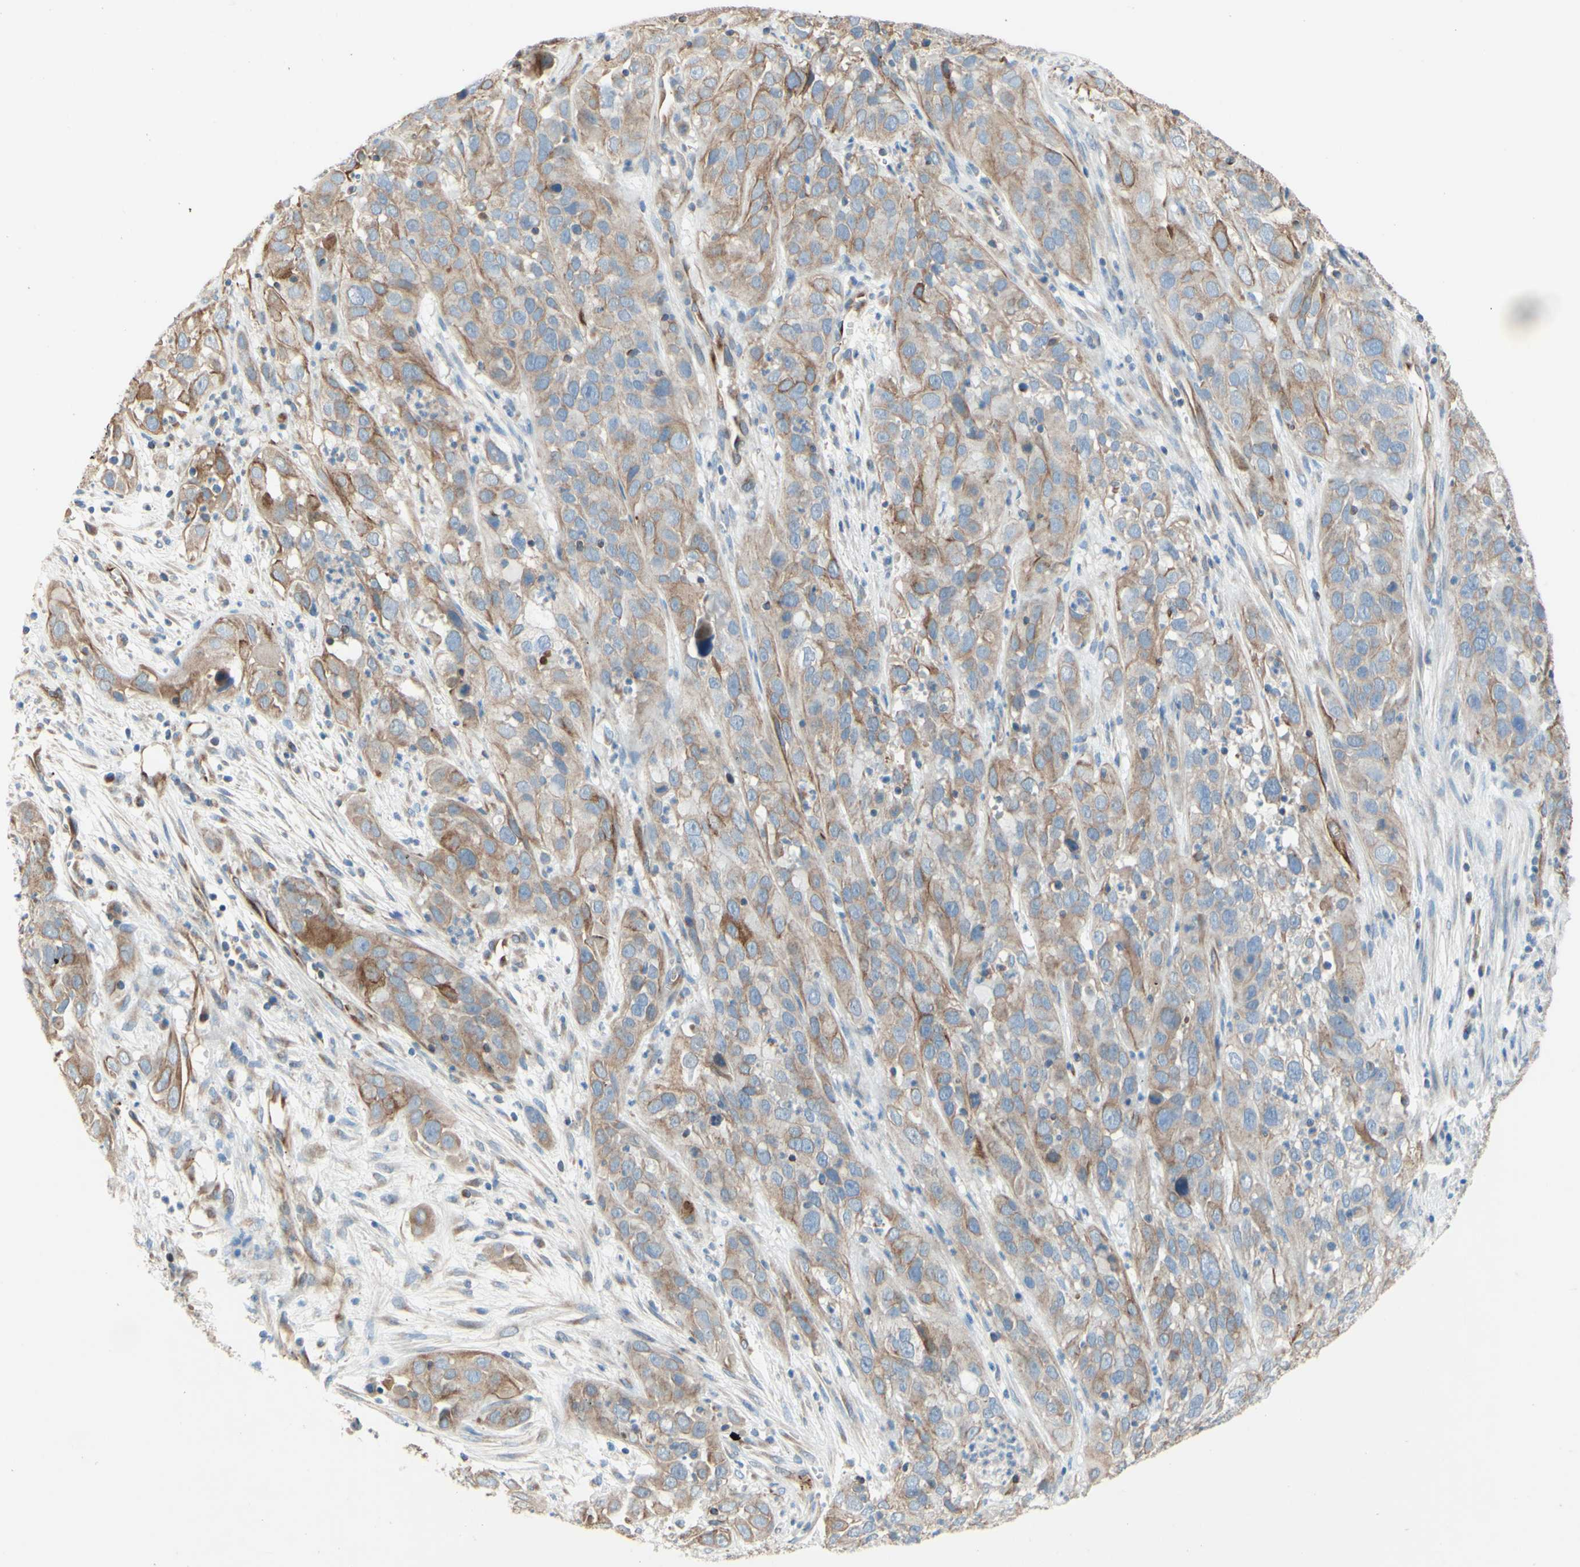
{"staining": {"intensity": "weak", "quantity": ">75%", "location": "cytoplasmic/membranous"}, "tissue": "cervical cancer", "cell_type": "Tumor cells", "image_type": "cancer", "snomed": [{"axis": "morphology", "description": "Squamous cell carcinoma, NOS"}, {"axis": "topography", "description": "Cervix"}], "caption": "About >75% of tumor cells in human squamous cell carcinoma (cervical) show weak cytoplasmic/membranous protein staining as visualized by brown immunohistochemical staining.", "gene": "ENDOD1", "patient": {"sex": "female", "age": 32}}